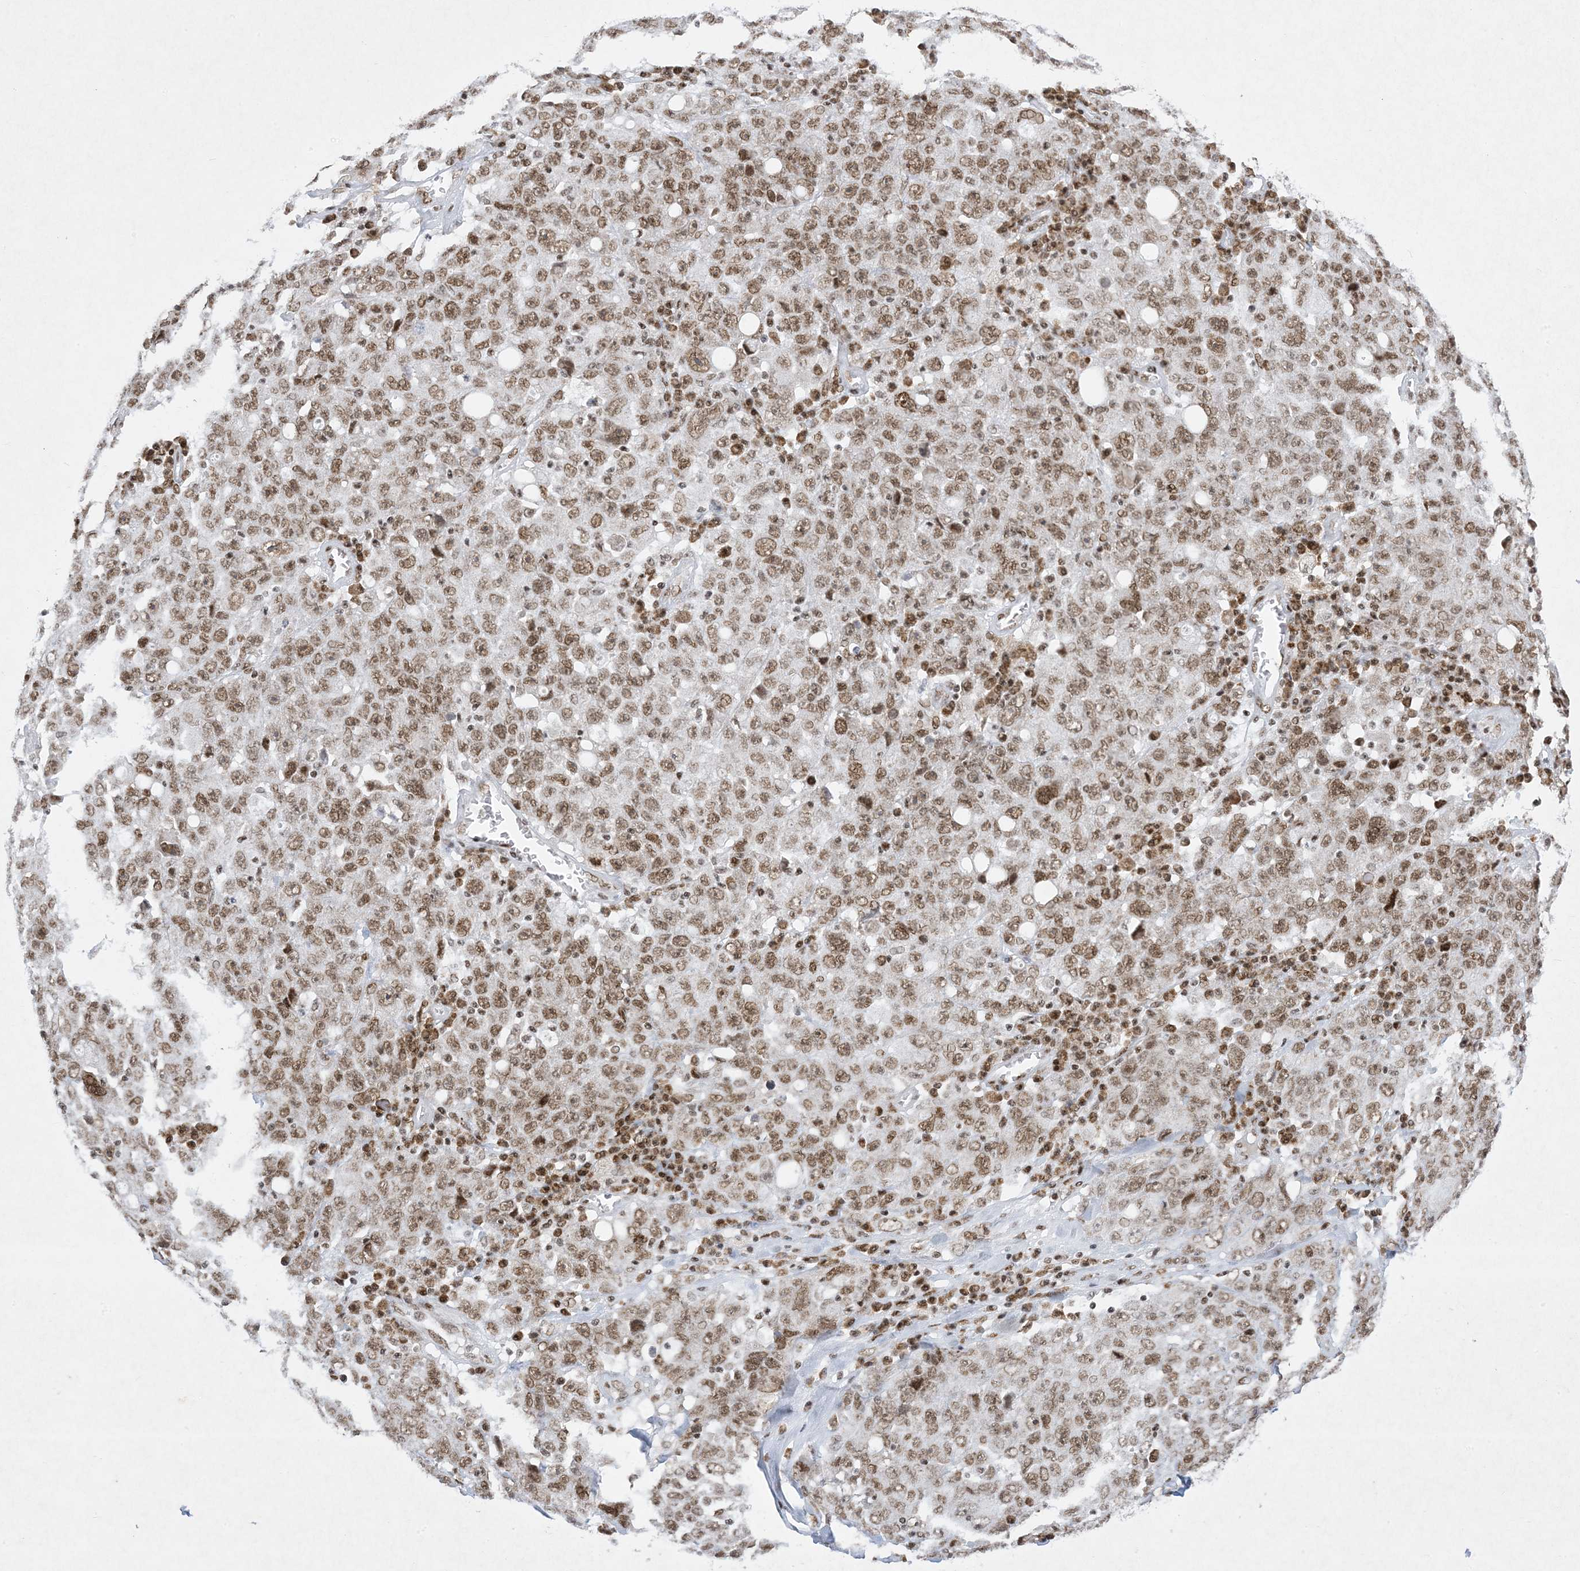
{"staining": {"intensity": "moderate", "quantity": ">75%", "location": "nuclear"}, "tissue": "ovarian cancer", "cell_type": "Tumor cells", "image_type": "cancer", "snomed": [{"axis": "morphology", "description": "Carcinoma, endometroid"}, {"axis": "topography", "description": "Ovary"}], "caption": "There is medium levels of moderate nuclear expression in tumor cells of endometroid carcinoma (ovarian), as demonstrated by immunohistochemical staining (brown color).", "gene": "PKNOX2", "patient": {"sex": "female", "age": 62}}